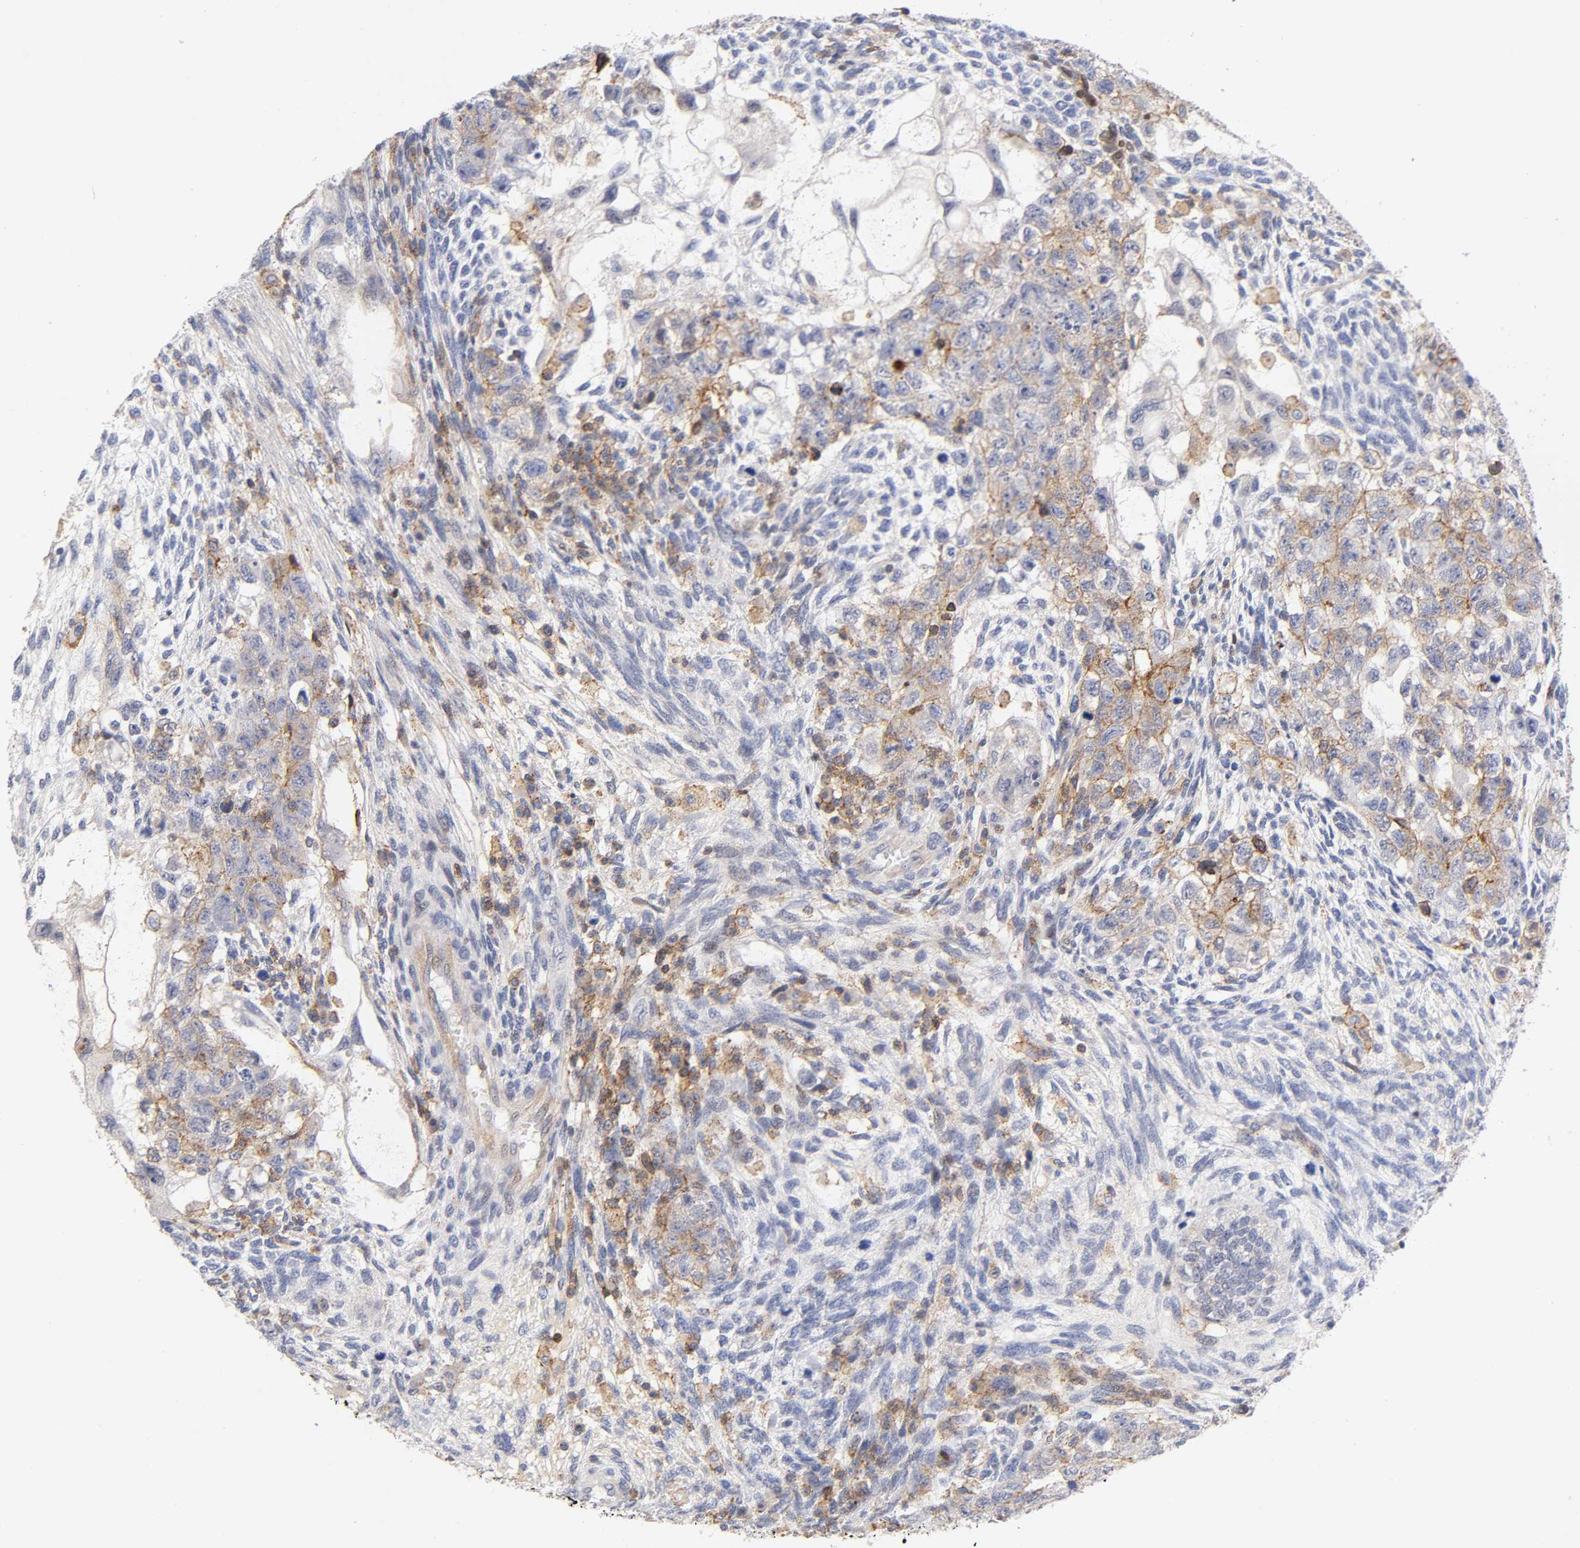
{"staining": {"intensity": "moderate", "quantity": "25%-75%", "location": "cytoplasmic/membranous"}, "tissue": "testis cancer", "cell_type": "Tumor cells", "image_type": "cancer", "snomed": [{"axis": "morphology", "description": "Normal tissue, NOS"}, {"axis": "morphology", "description": "Carcinoma, Embryonal, NOS"}, {"axis": "topography", "description": "Testis"}], "caption": "An immunohistochemistry (IHC) image of tumor tissue is shown. Protein staining in brown labels moderate cytoplasmic/membranous positivity in testis embryonal carcinoma within tumor cells.", "gene": "ANXA7", "patient": {"sex": "male", "age": 36}}